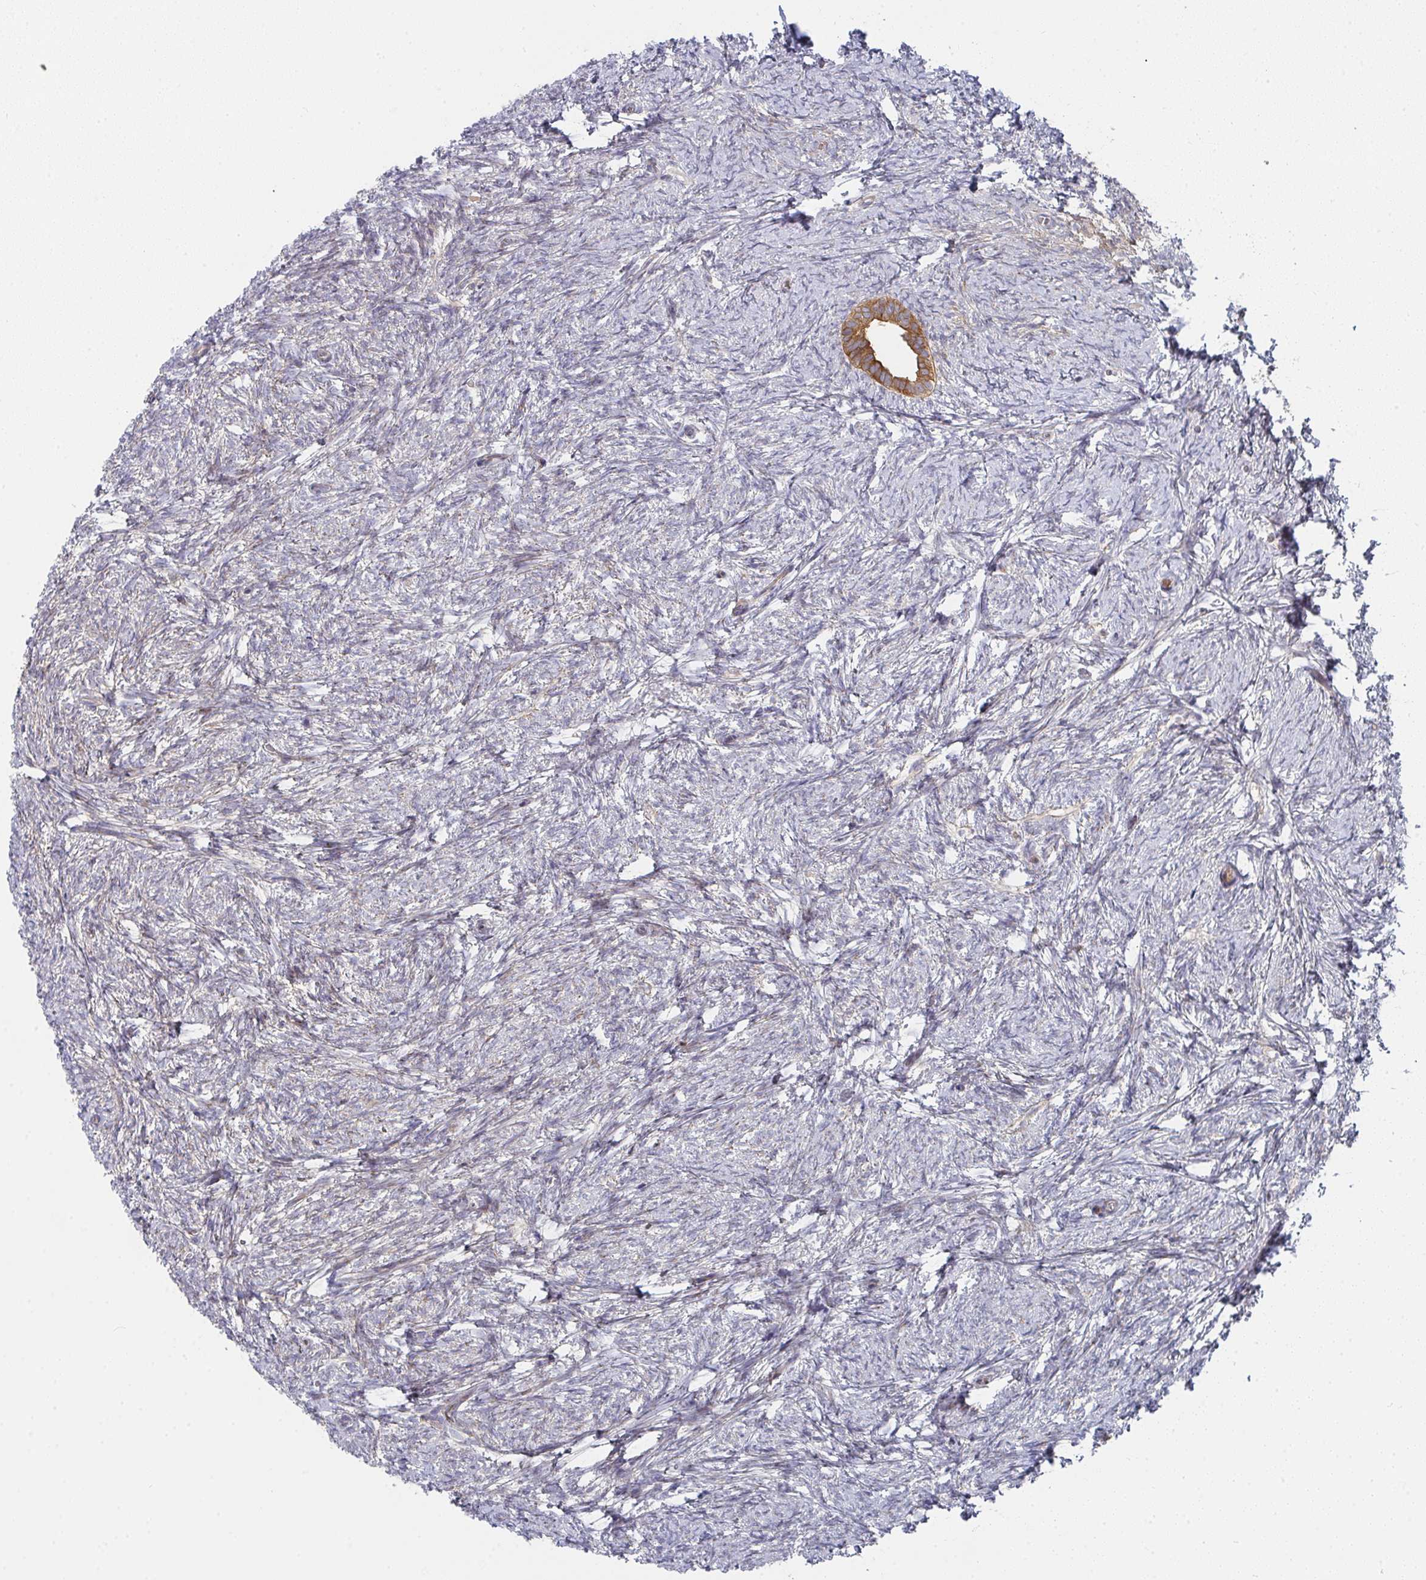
{"staining": {"intensity": "strong", "quantity": ">75%", "location": "cytoplasmic/membranous"}, "tissue": "ovary", "cell_type": "Follicle cells", "image_type": "normal", "snomed": [{"axis": "morphology", "description": "Normal tissue, NOS"}, {"axis": "topography", "description": "Ovary"}], "caption": "A photomicrograph showing strong cytoplasmic/membranous staining in about >75% of follicle cells in normal ovary, as visualized by brown immunohistochemical staining.", "gene": "RHEBL1", "patient": {"sex": "female", "age": 41}}